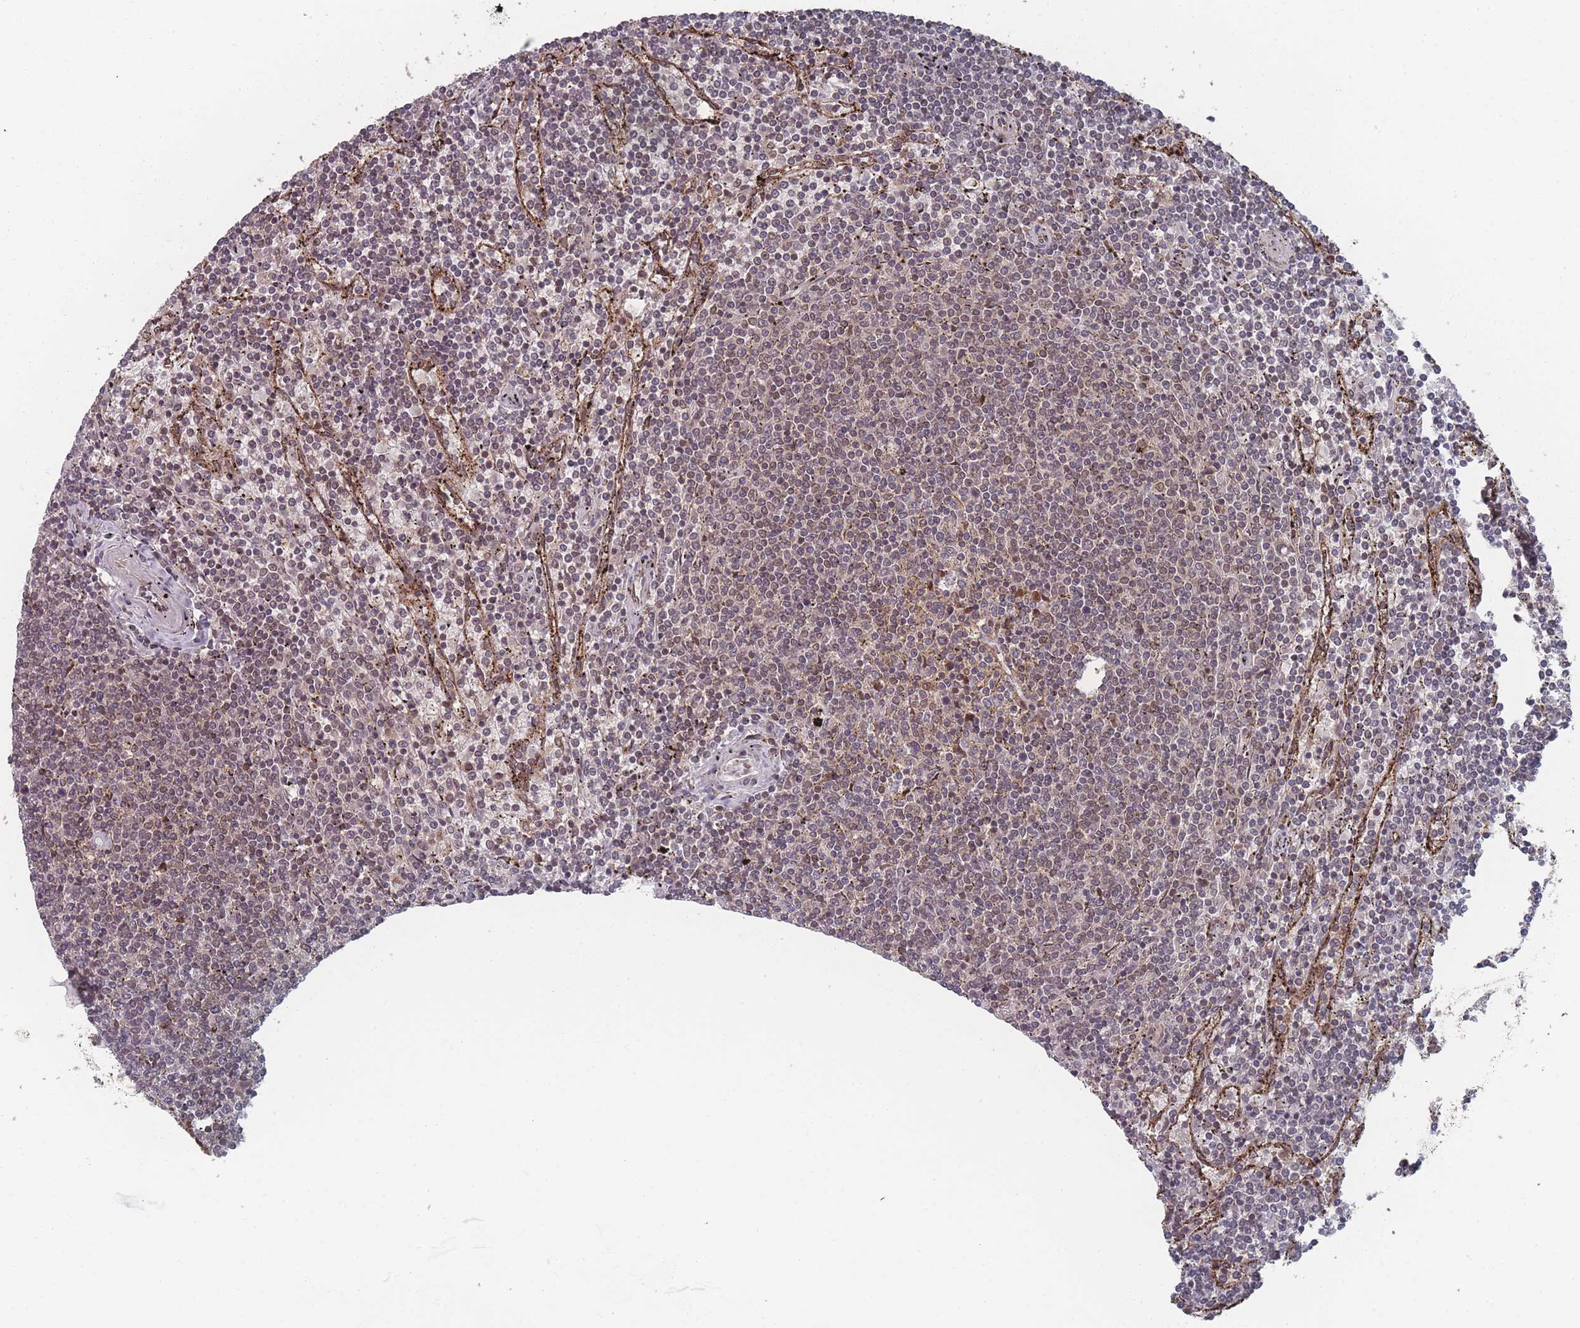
{"staining": {"intensity": "weak", "quantity": "25%-75%", "location": "nuclear"}, "tissue": "lymphoma", "cell_type": "Tumor cells", "image_type": "cancer", "snomed": [{"axis": "morphology", "description": "Malignant lymphoma, non-Hodgkin's type, Low grade"}, {"axis": "topography", "description": "Spleen"}], "caption": "High-power microscopy captured an IHC image of lymphoma, revealing weak nuclear expression in approximately 25%-75% of tumor cells. The protein is stained brown, and the nuclei are stained in blue (DAB IHC with brightfield microscopy, high magnification).", "gene": "TBC1D25", "patient": {"sex": "female", "age": 50}}